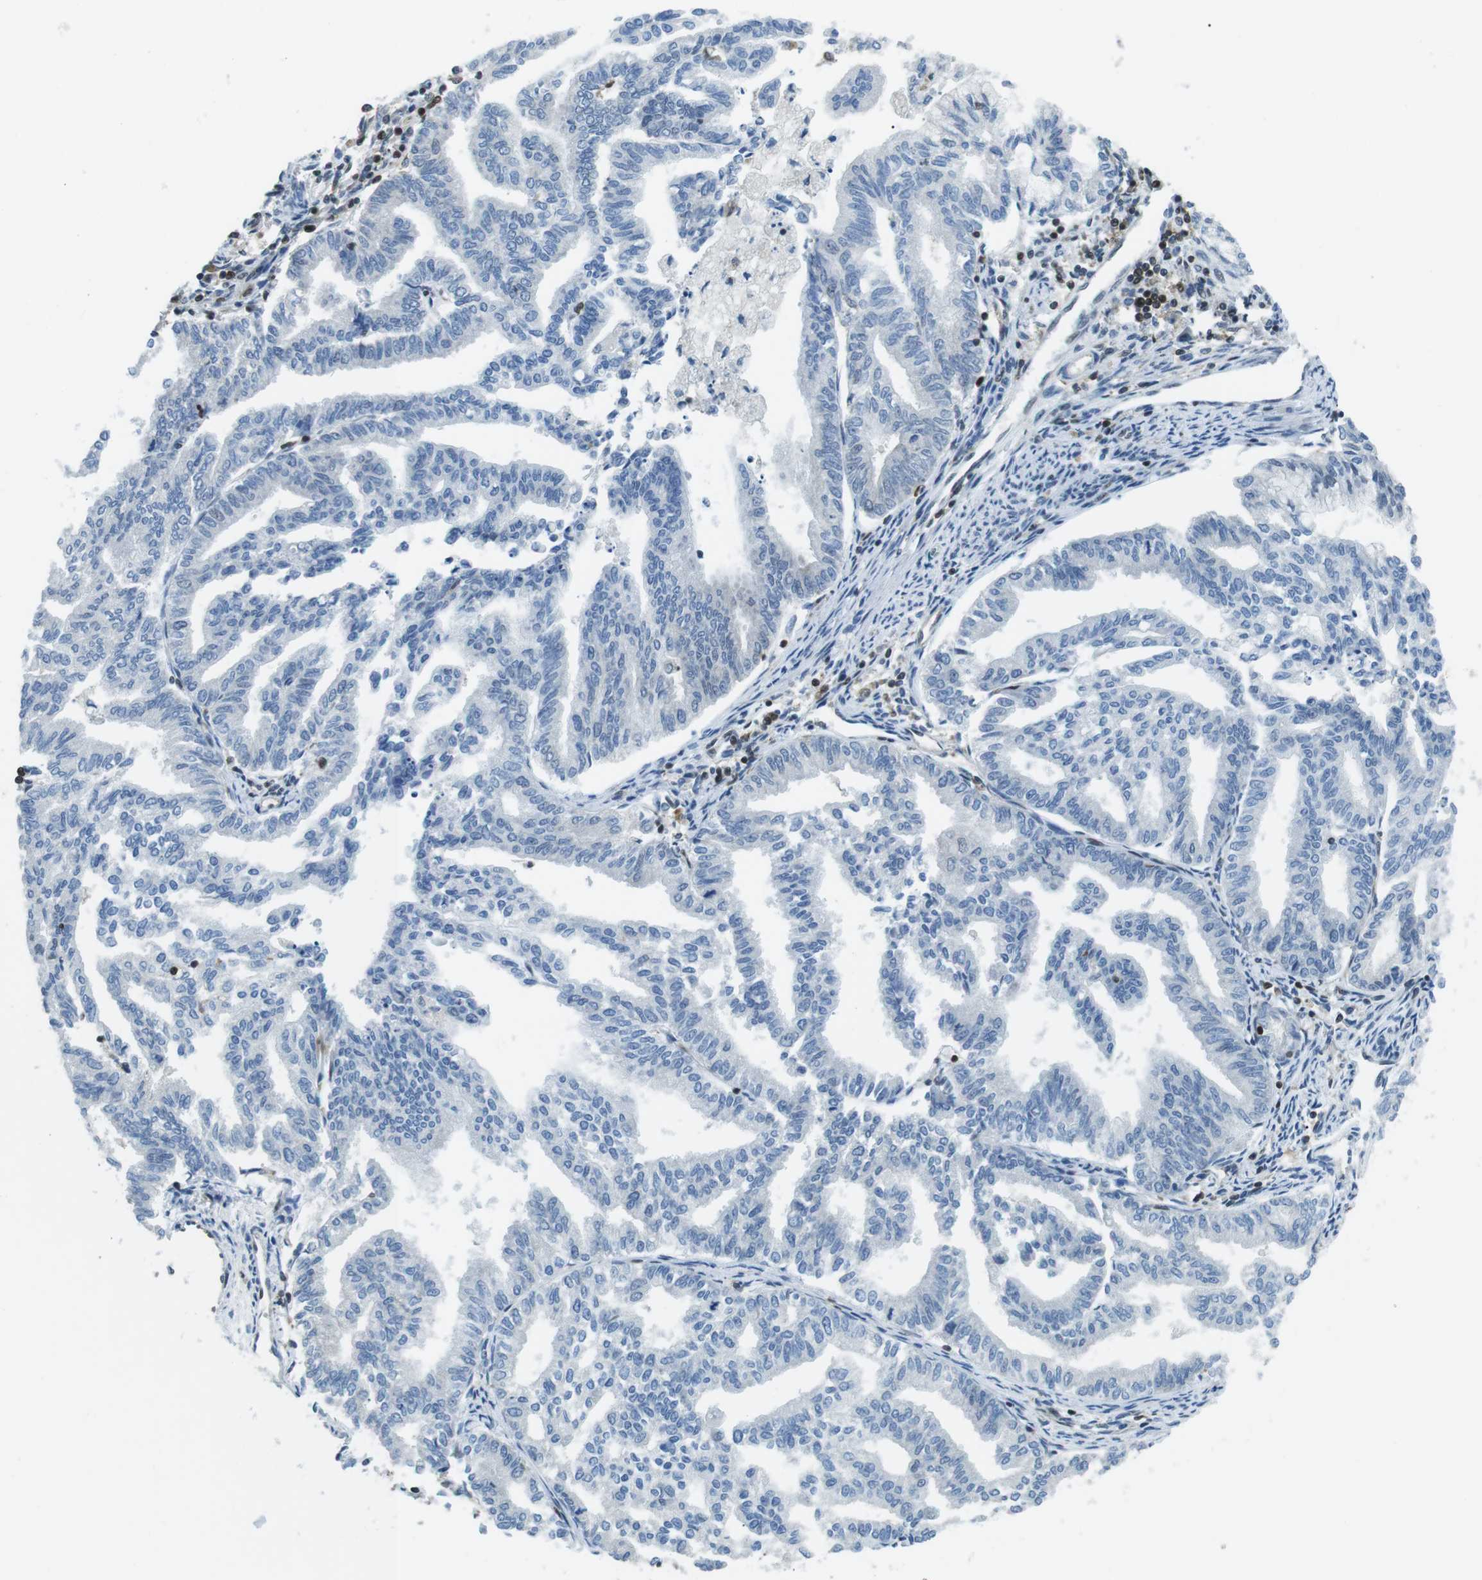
{"staining": {"intensity": "negative", "quantity": "none", "location": "none"}, "tissue": "endometrial cancer", "cell_type": "Tumor cells", "image_type": "cancer", "snomed": [{"axis": "morphology", "description": "Adenocarcinoma, NOS"}, {"axis": "topography", "description": "Endometrium"}], "caption": "Immunohistochemical staining of human endometrial adenocarcinoma exhibits no significant staining in tumor cells.", "gene": "STK10", "patient": {"sex": "female", "age": 79}}